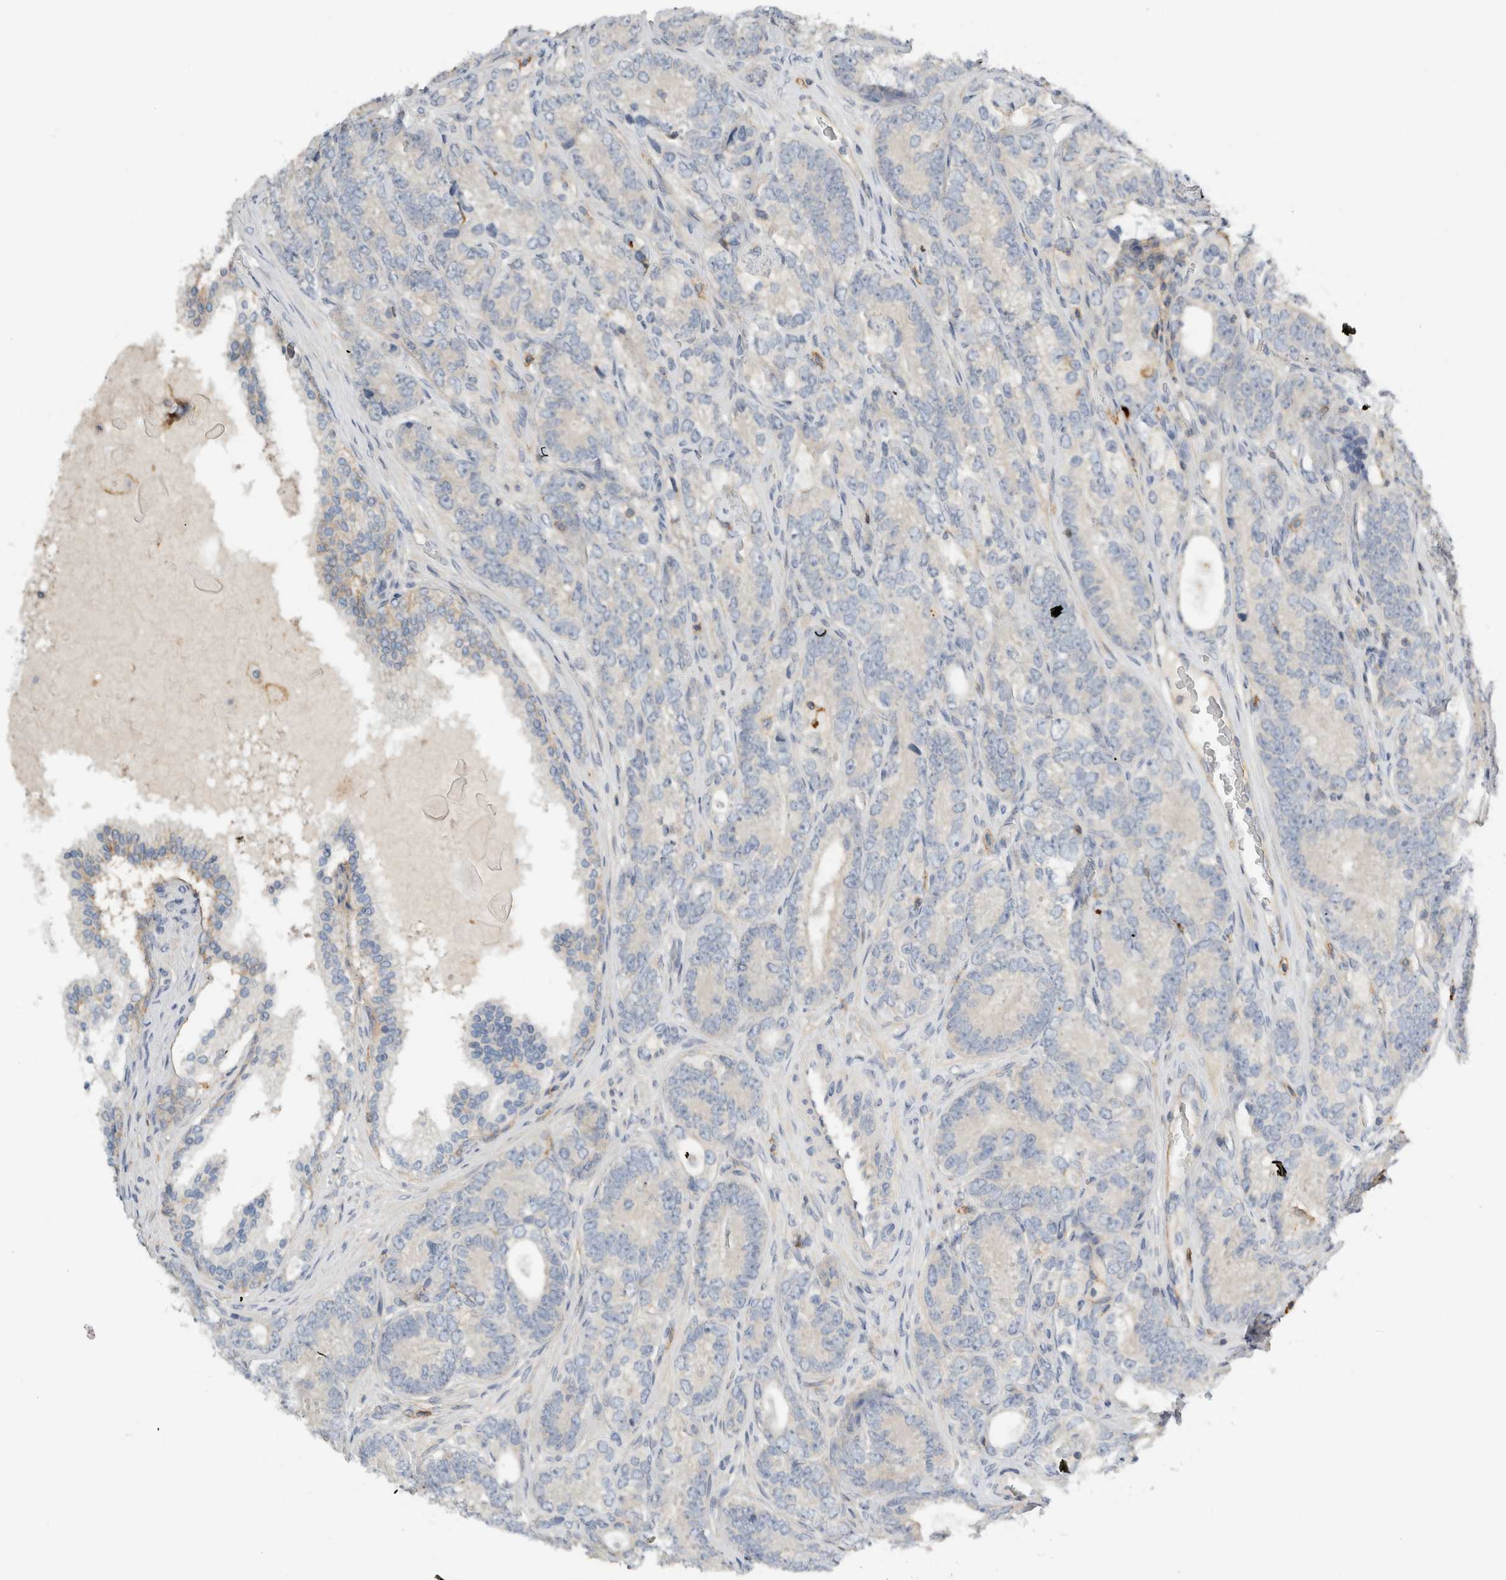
{"staining": {"intensity": "negative", "quantity": "none", "location": "none"}, "tissue": "prostate cancer", "cell_type": "Tumor cells", "image_type": "cancer", "snomed": [{"axis": "morphology", "description": "Adenocarcinoma, High grade"}, {"axis": "topography", "description": "Prostate"}], "caption": "This image is of prostate high-grade adenocarcinoma stained with immunohistochemistry to label a protein in brown with the nuclei are counter-stained blue. There is no positivity in tumor cells.", "gene": "ERCC6L2", "patient": {"sex": "male", "age": 56}}